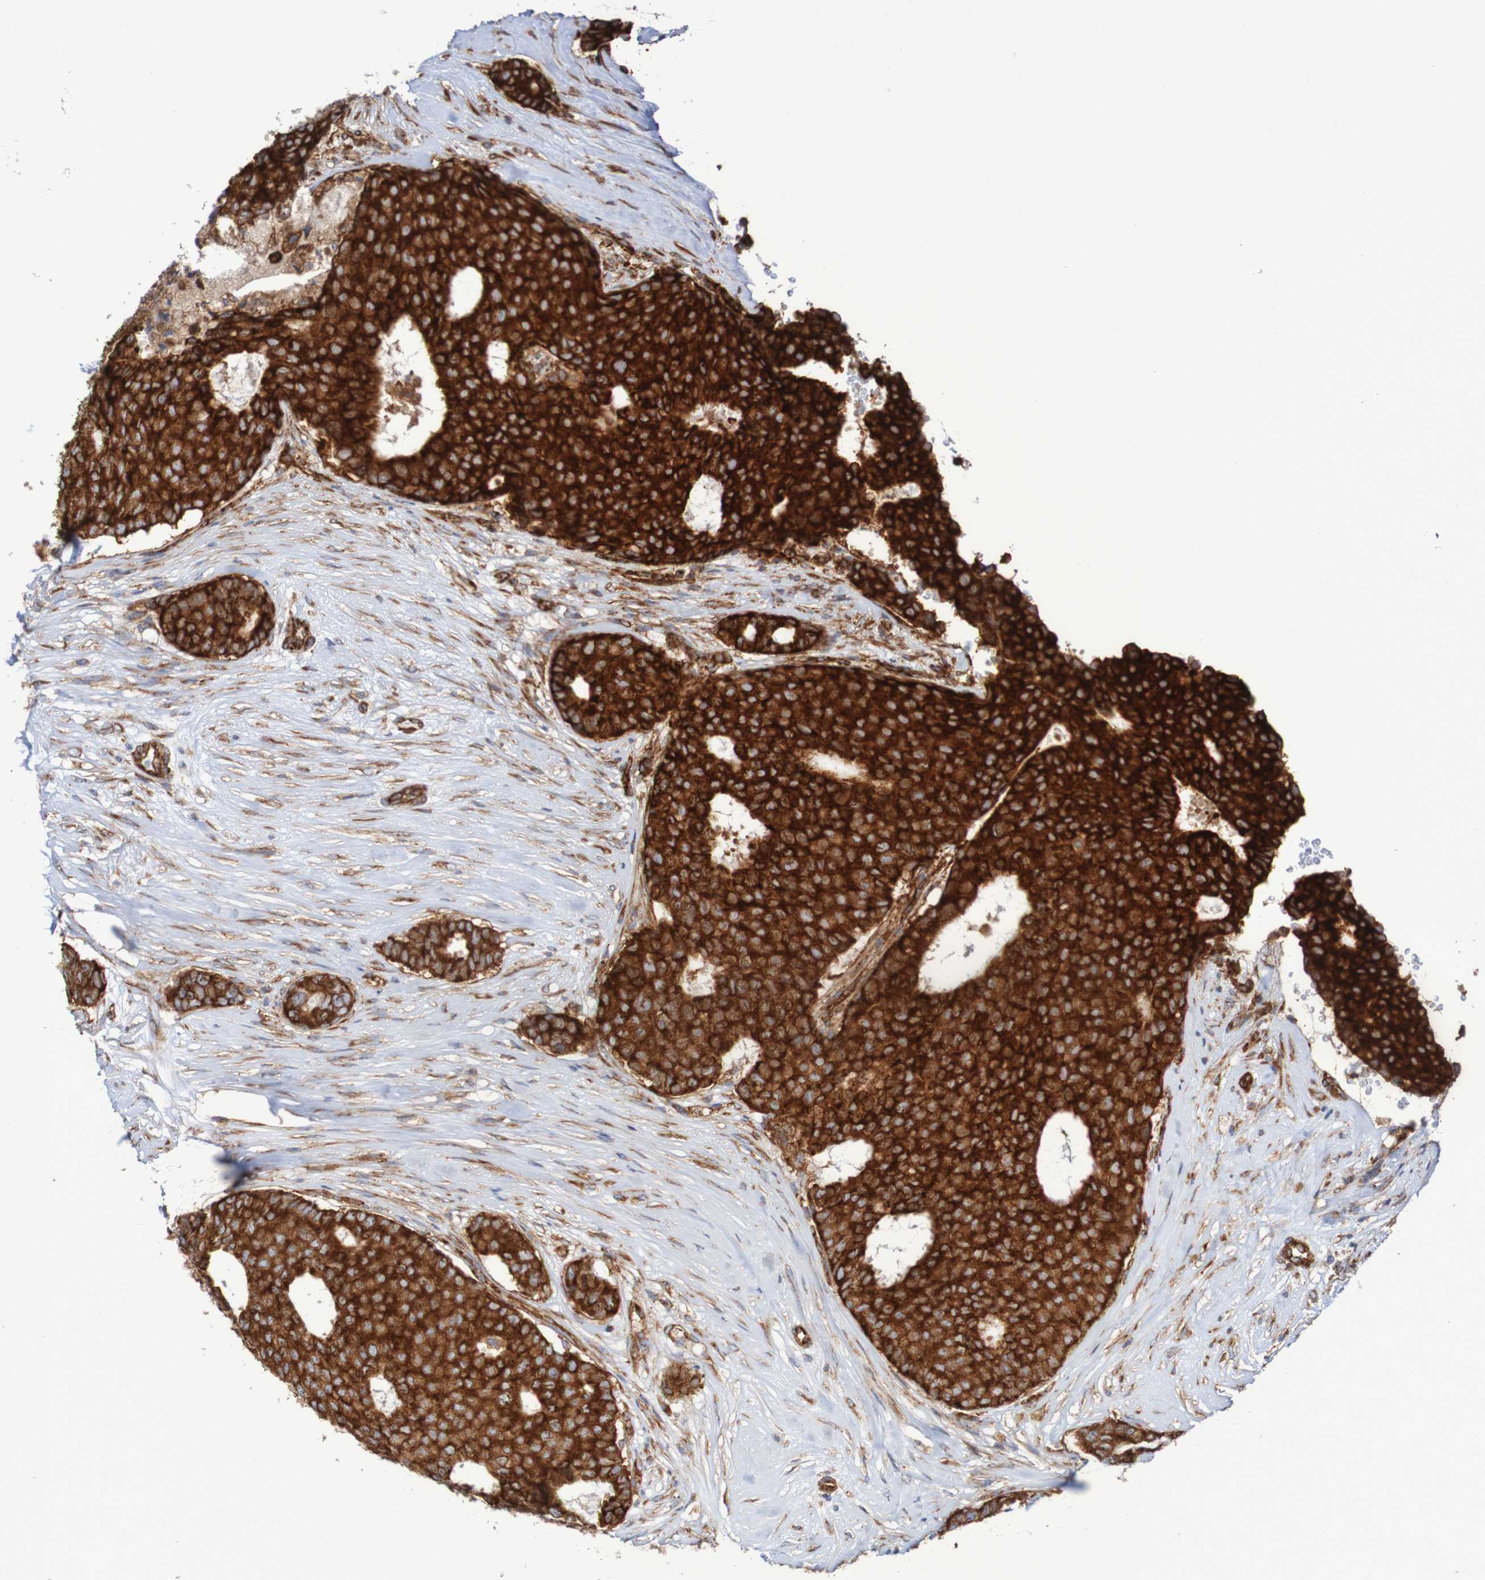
{"staining": {"intensity": "strong", "quantity": ">75%", "location": "cytoplasmic/membranous"}, "tissue": "breast cancer", "cell_type": "Tumor cells", "image_type": "cancer", "snomed": [{"axis": "morphology", "description": "Duct carcinoma"}, {"axis": "topography", "description": "Breast"}], "caption": "Breast cancer was stained to show a protein in brown. There is high levels of strong cytoplasmic/membranous expression in about >75% of tumor cells.", "gene": "FXR2", "patient": {"sex": "female", "age": 75}}